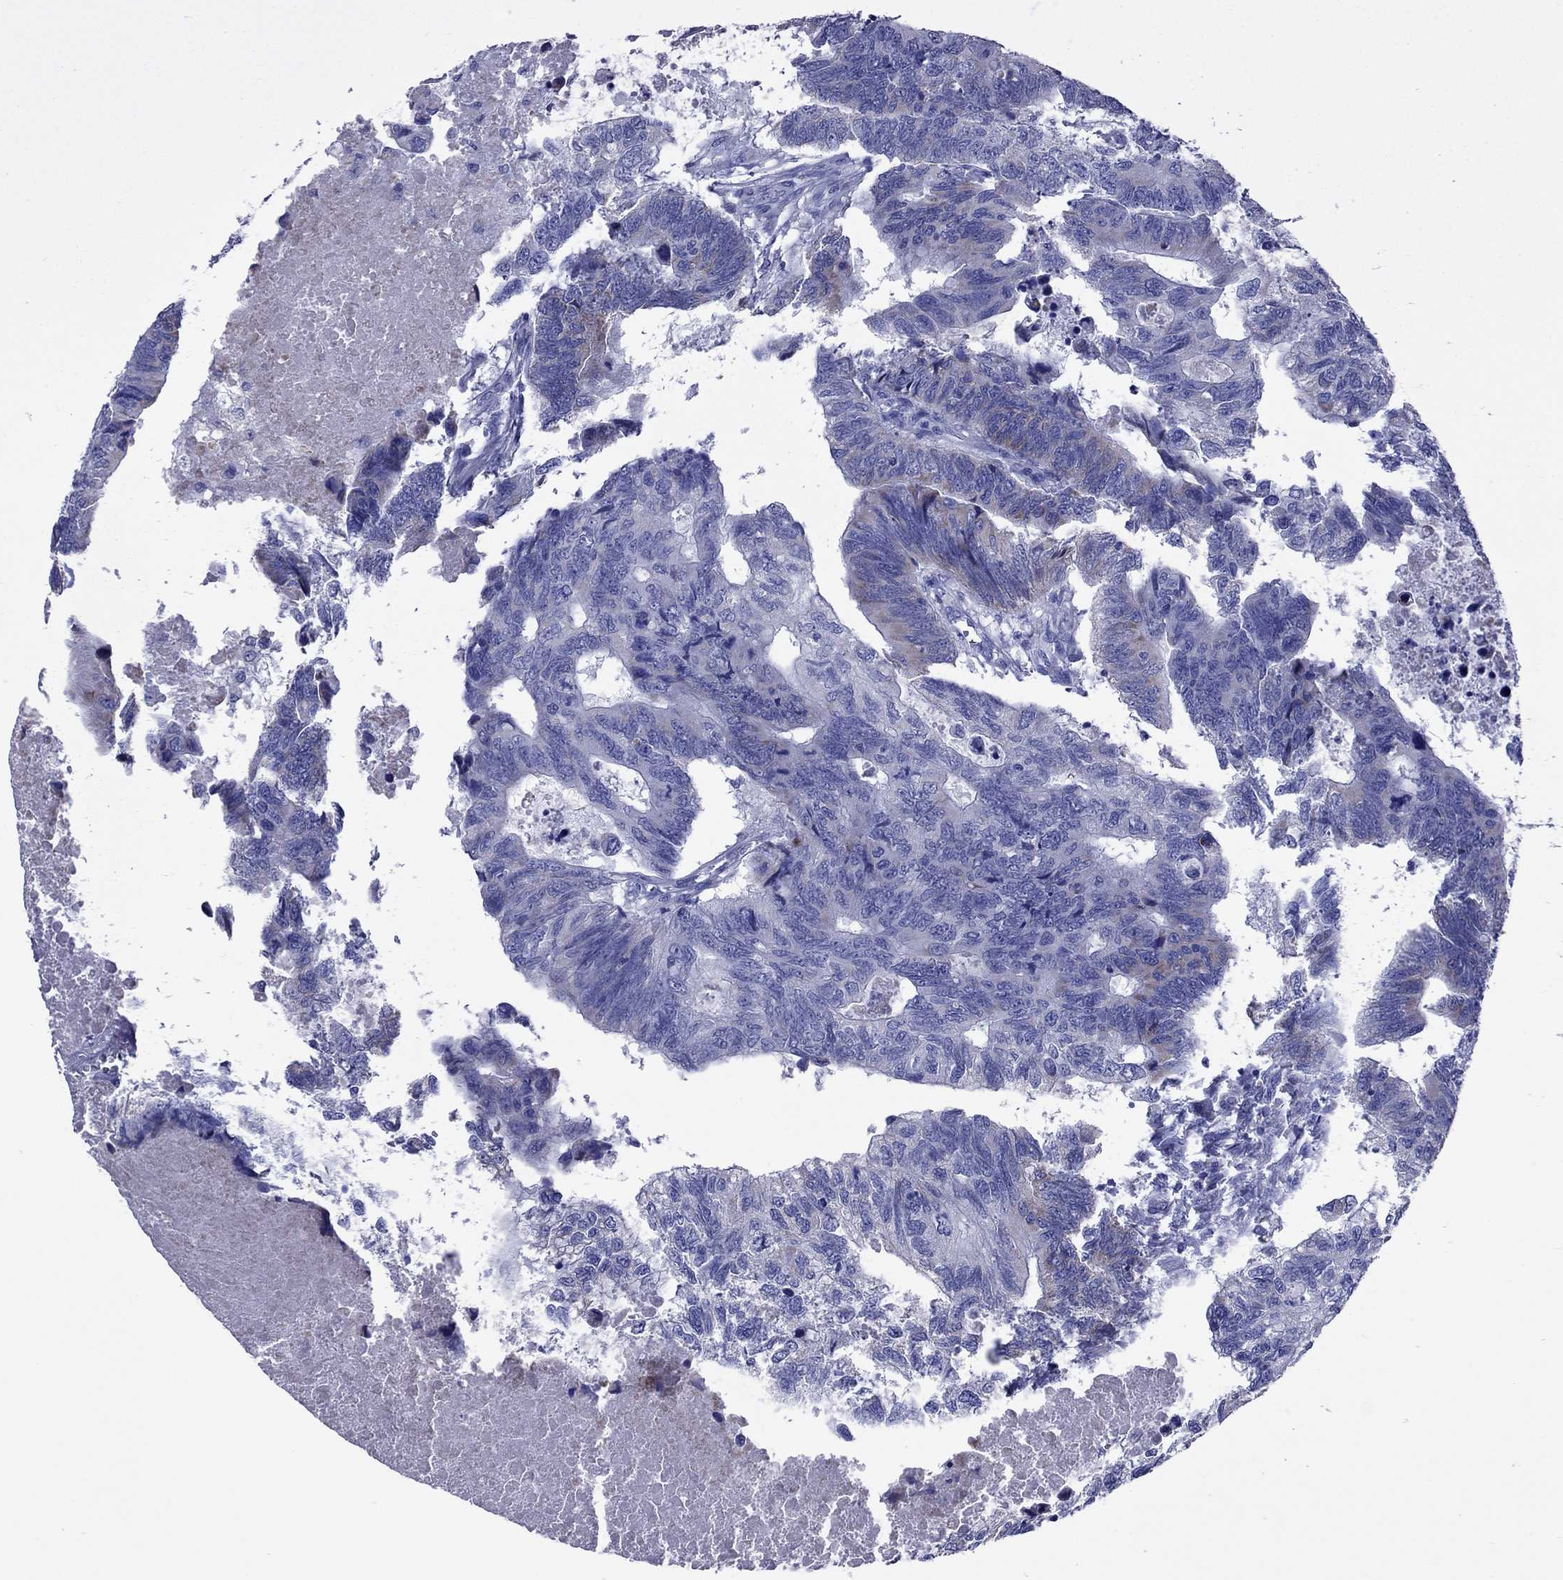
{"staining": {"intensity": "negative", "quantity": "none", "location": "none"}, "tissue": "colorectal cancer", "cell_type": "Tumor cells", "image_type": "cancer", "snomed": [{"axis": "morphology", "description": "Adenocarcinoma, NOS"}, {"axis": "topography", "description": "Colon"}], "caption": "IHC of colorectal cancer (adenocarcinoma) shows no positivity in tumor cells.", "gene": "VSIG10", "patient": {"sex": "female", "age": 77}}